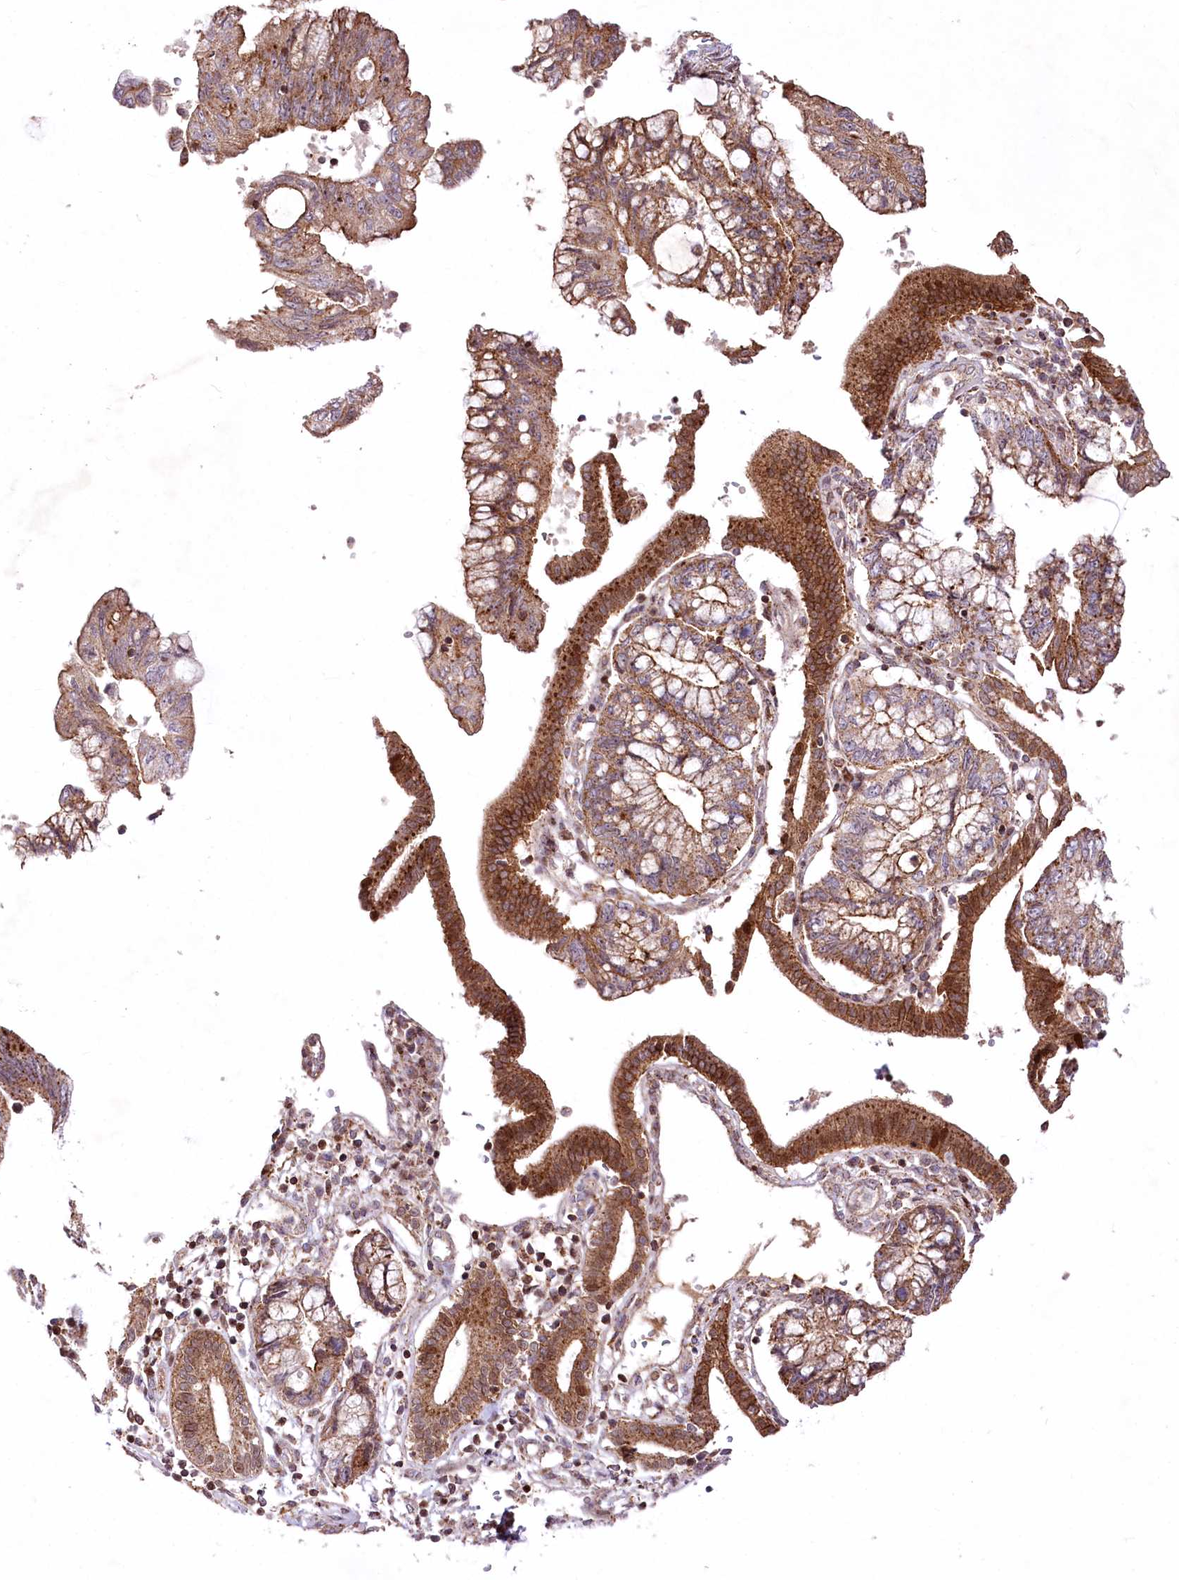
{"staining": {"intensity": "strong", "quantity": ">75%", "location": "cytoplasmic/membranous"}, "tissue": "pancreatic cancer", "cell_type": "Tumor cells", "image_type": "cancer", "snomed": [{"axis": "morphology", "description": "Adenocarcinoma, NOS"}, {"axis": "topography", "description": "Pancreas"}], "caption": "Strong cytoplasmic/membranous positivity is seen in about >75% of tumor cells in adenocarcinoma (pancreatic).", "gene": "ZFYVE27", "patient": {"sex": "female", "age": 73}}